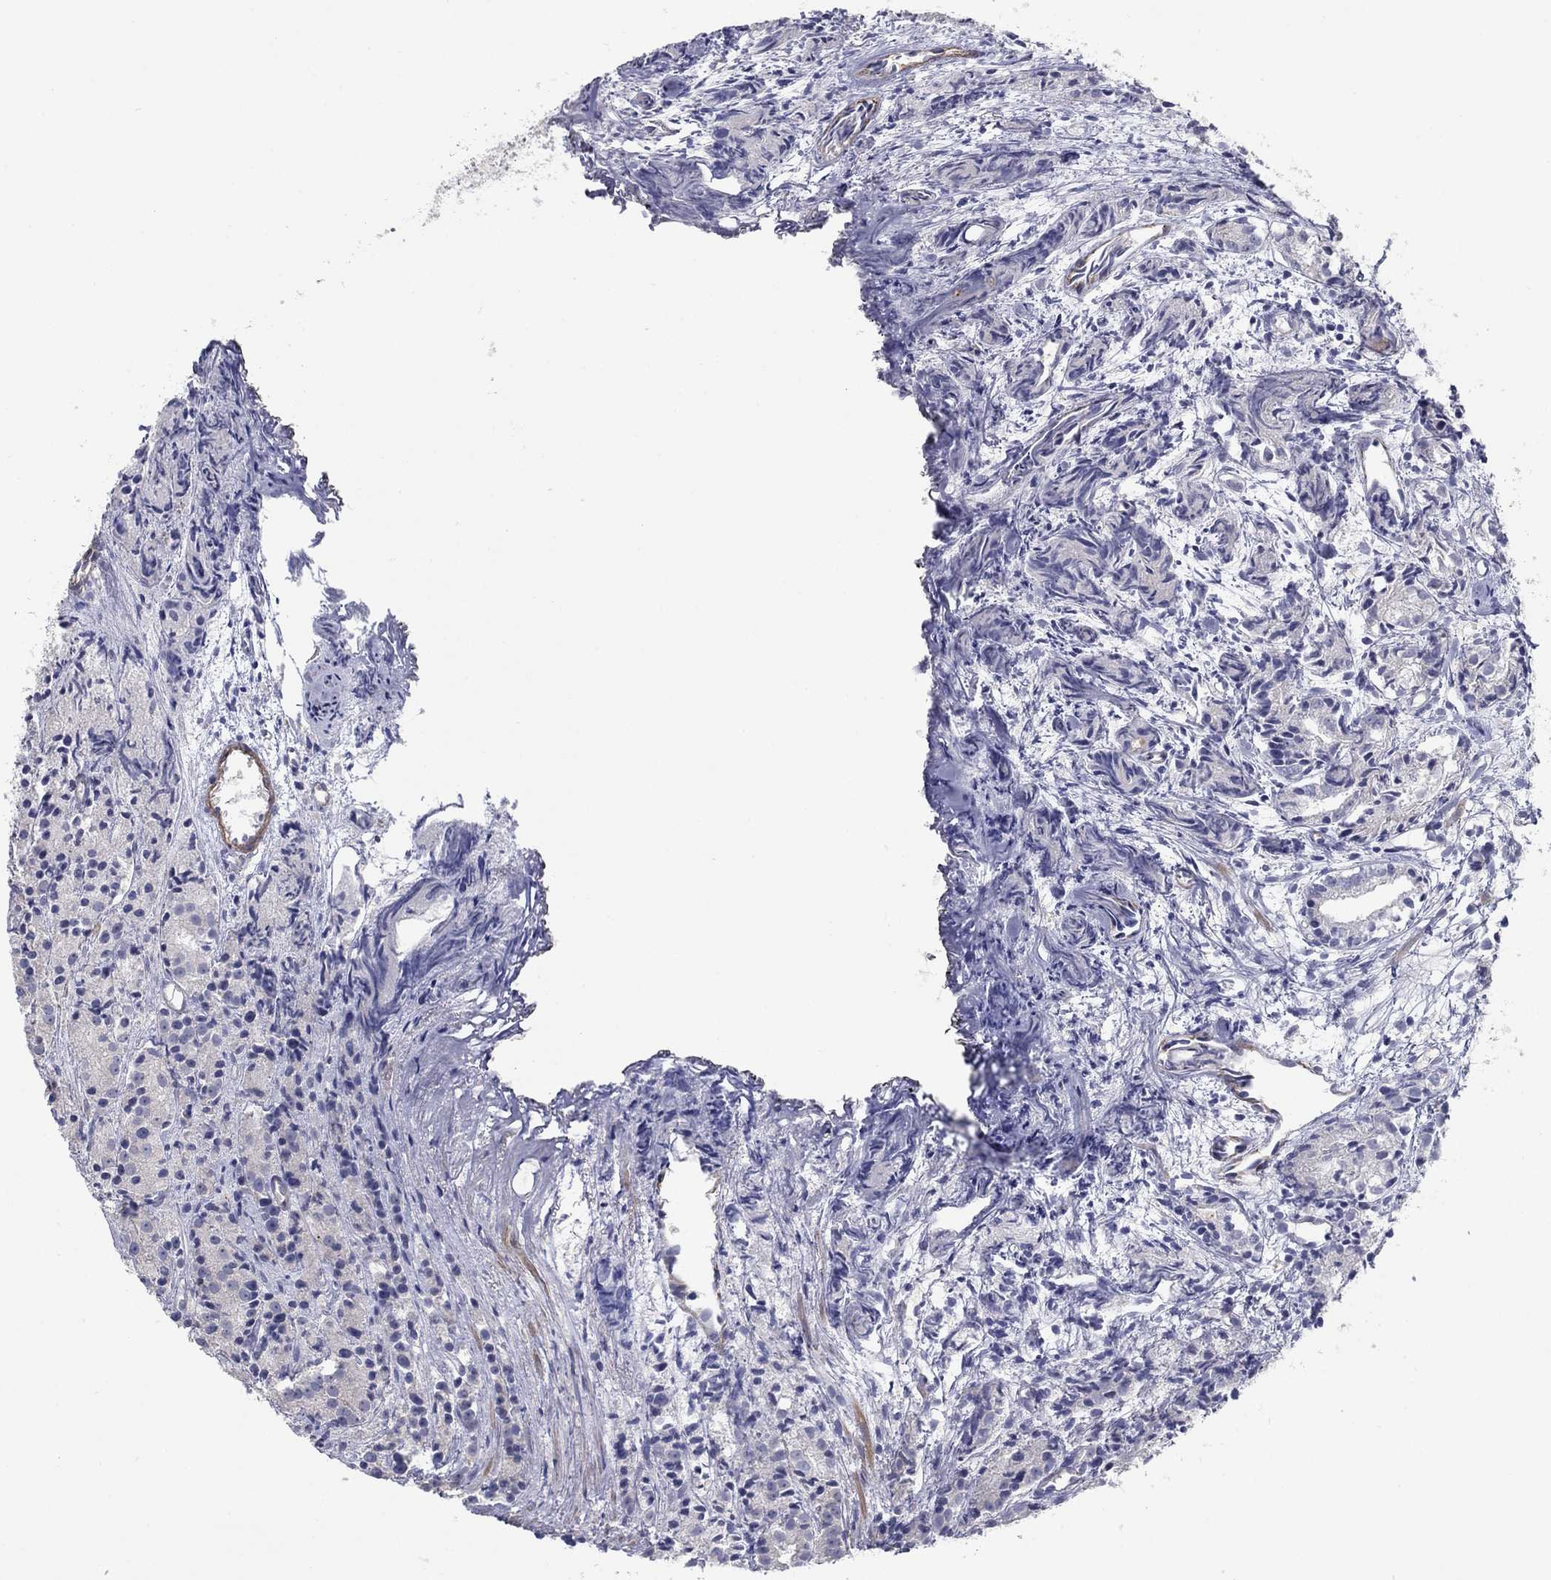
{"staining": {"intensity": "negative", "quantity": "none", "location": "none"}, "tissue": "prostate cancer", "cell_type": "Tumor cells", "image_type": "cancer", "snomed": [{"axis": "morphology", "description": "Adenocarcinoma, Medium grade"}, {"axis": "topography", "description": "Prostate"}], "caption": "Medium-grade adenocarcinoma (prostate) was stained to show a protein in brown. There is no significant staining in tumor cells.", "gene": "GRK7", "patient": {"sex": "male", "age": 74}}